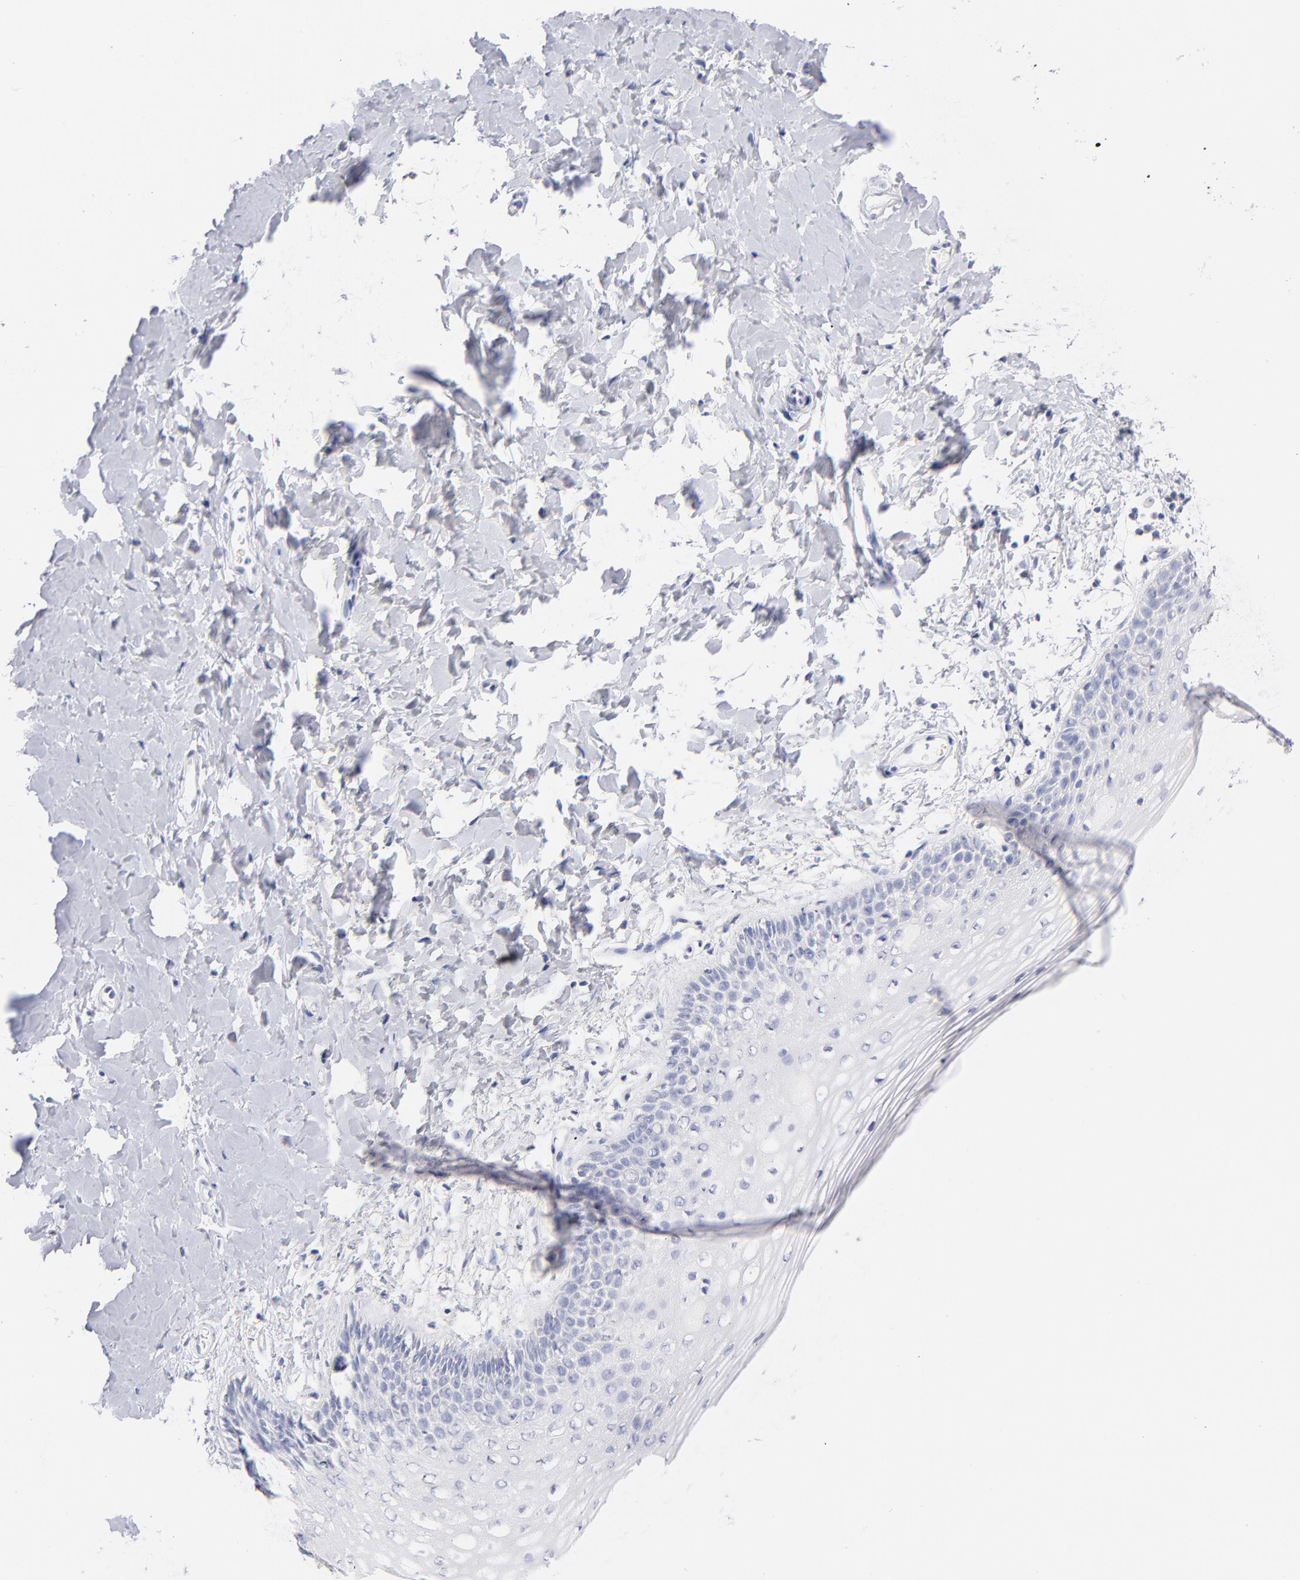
{"staining": {"intensity": "negative", "quantity": "none", "location": "none"}, "tissue": "vagina", "cell_type": "Squamous epithelial cells", "image_type": "normal", "snomed": [{"axis": "morphology", "description": "Normal tissue, NOS"}, {"axis": "topography", "description": "Vagina"}], "caption": "This is an IHC image of benign vagina. There is no staining in squamous epithelial cells.", "gene": "AIFM1", "patient": {"sex": "female", "age": 55}}